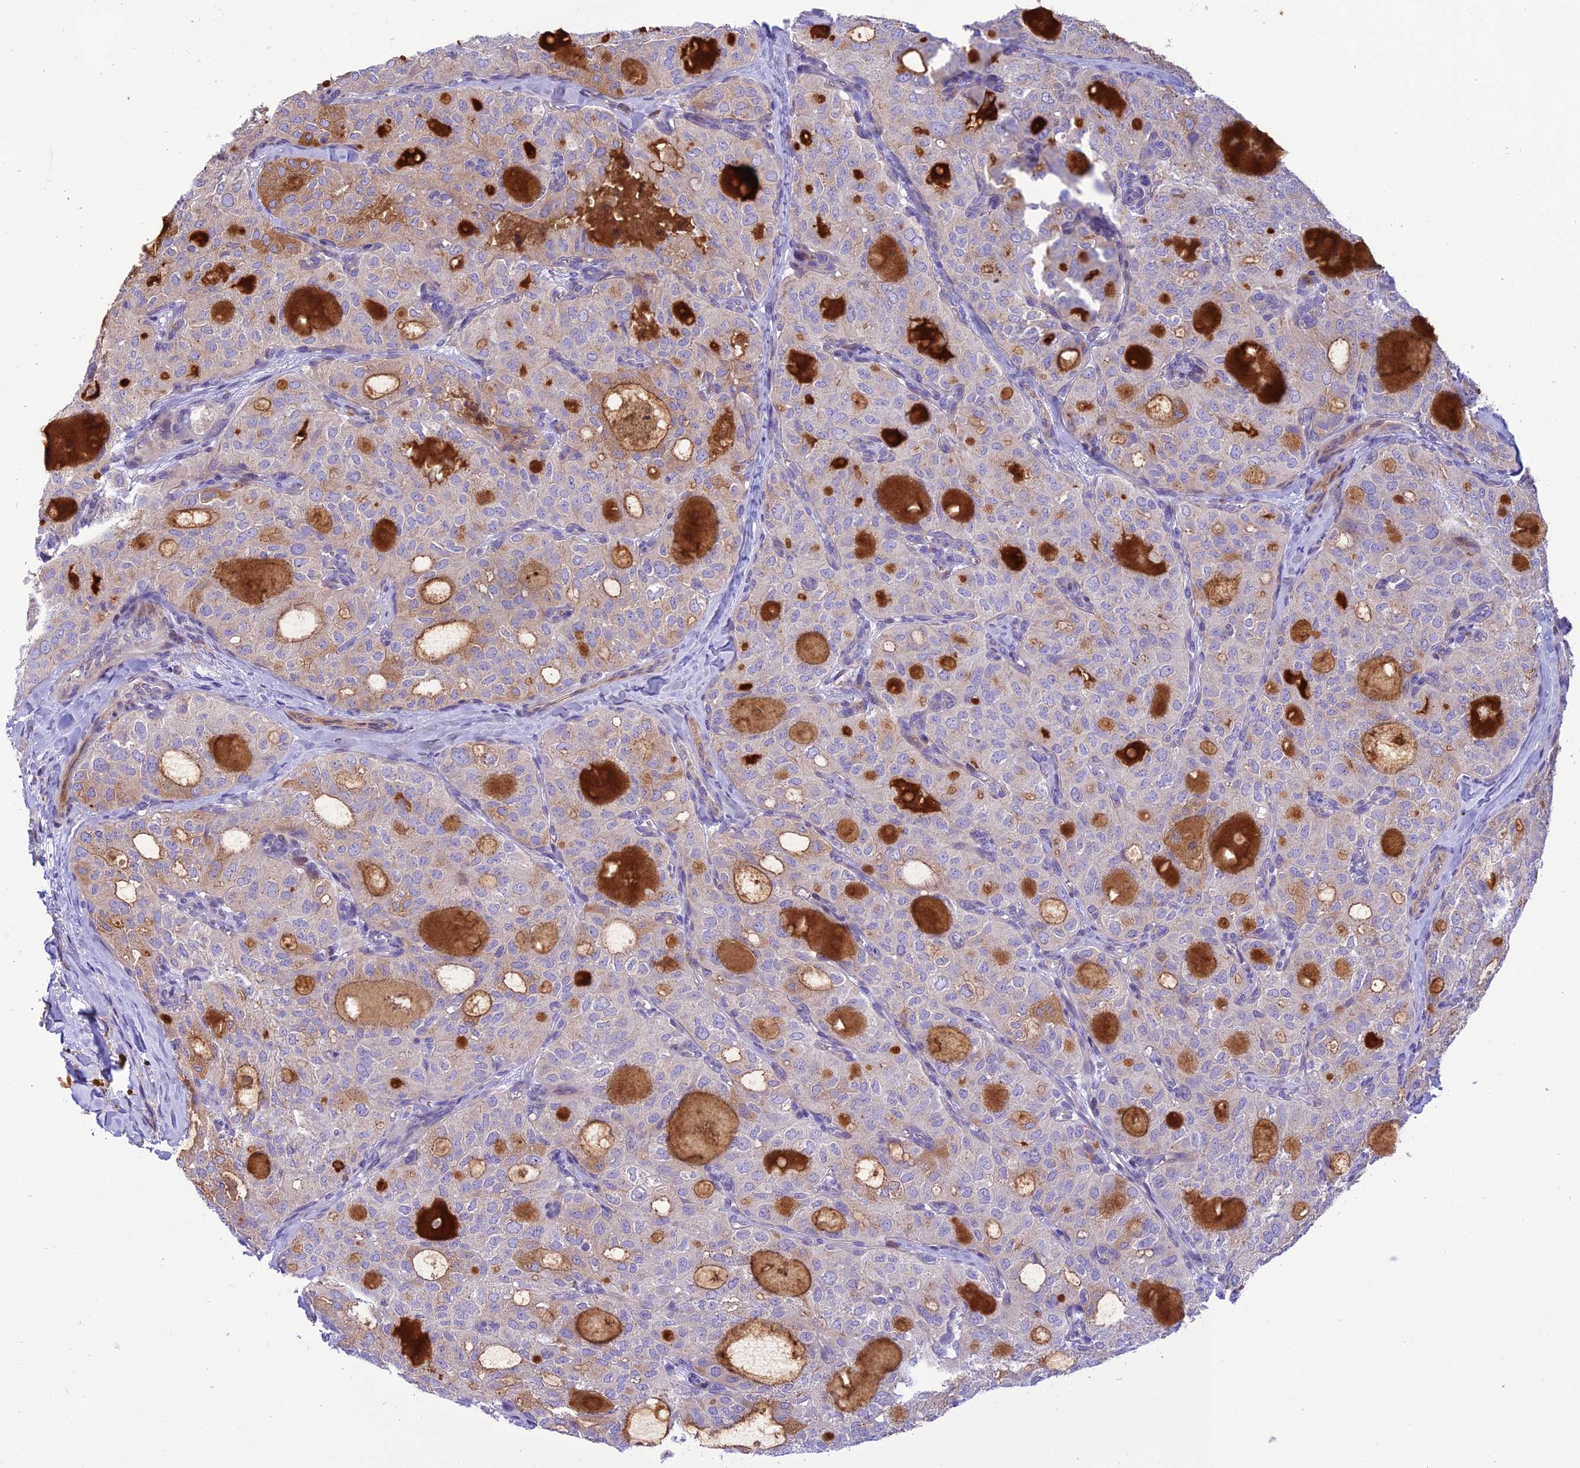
{"staining": {"intensity": "moderate", "quantity": "<25%", "location": "cytoplasmic/membranous"}, "tissue": "thyroid cancer", "cell_type": "Tumor cells", "image_type": "cancer", "snomed": [{"axis": "morphology", "description": "Follicular adenoma carcinoma, NOS"}, {"axis": "topography", "description": "Thyroid gland"}], "caption": "Brown immunohistochemical staining in thyroid cancer exhibits moderate cytoplasmic/membranous positivity in about <25% of tumor cells.", "gene": "JMY", "patient": {"sex": "male", "age": 75}}